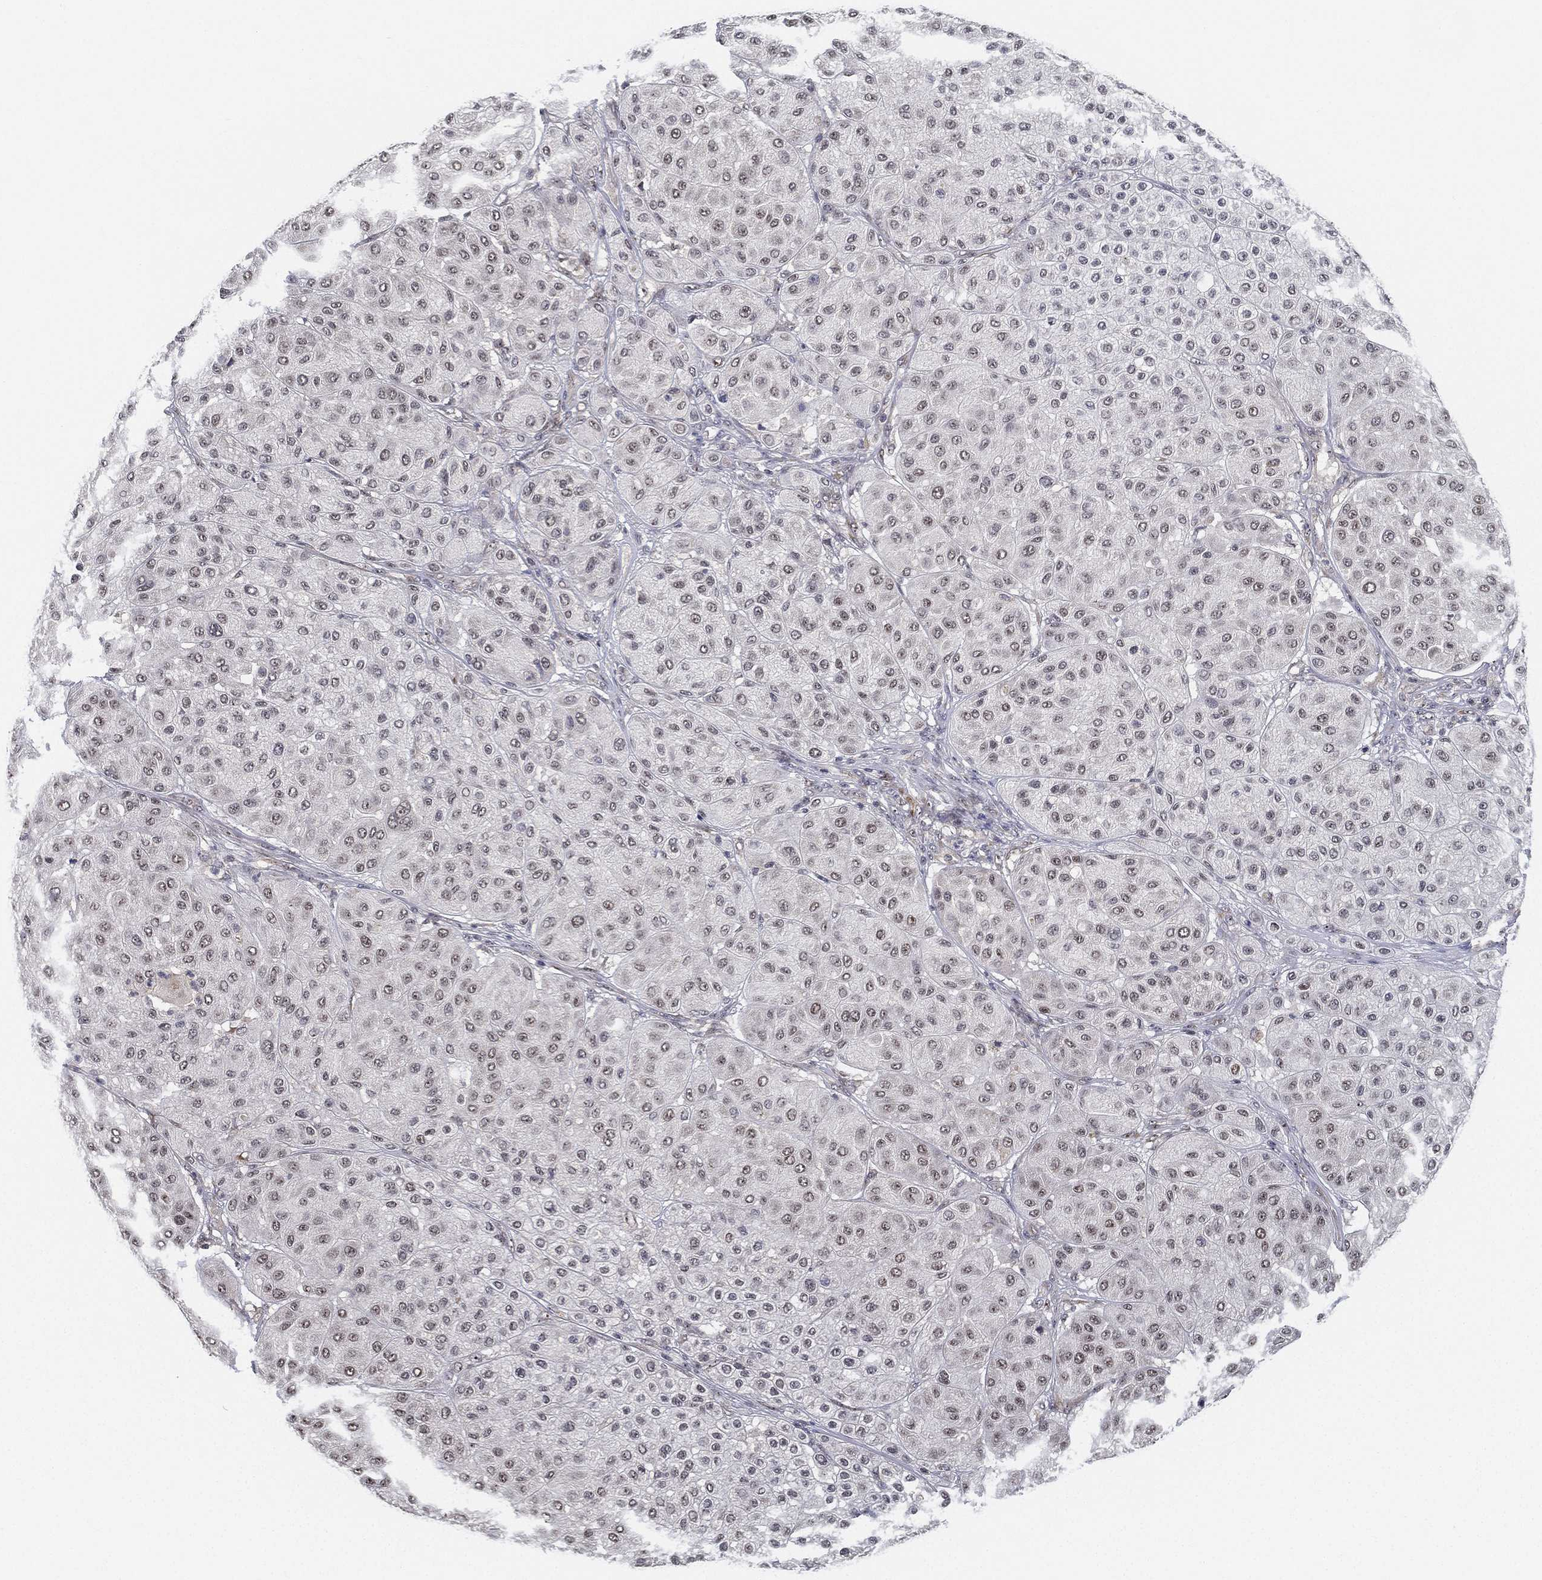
{"staining": {"intensity": "weak", "quantity": "<25%", "location": "nuclear"}, "tissue": "melanoma", "cell_type": "Tumor cells", "image_type": "cancer", "snomed": [{"axis": "morphology", "description": "Malignant melanoma, Metastatic site"}, {"axis": "topography", "description": "Smooth muscle"}], "caption": "The micrograph shows no significant expression in tumor cells of melanoma.", "gene": "PPP1R16B", "patient": {"sex": "male", "age": 41}}